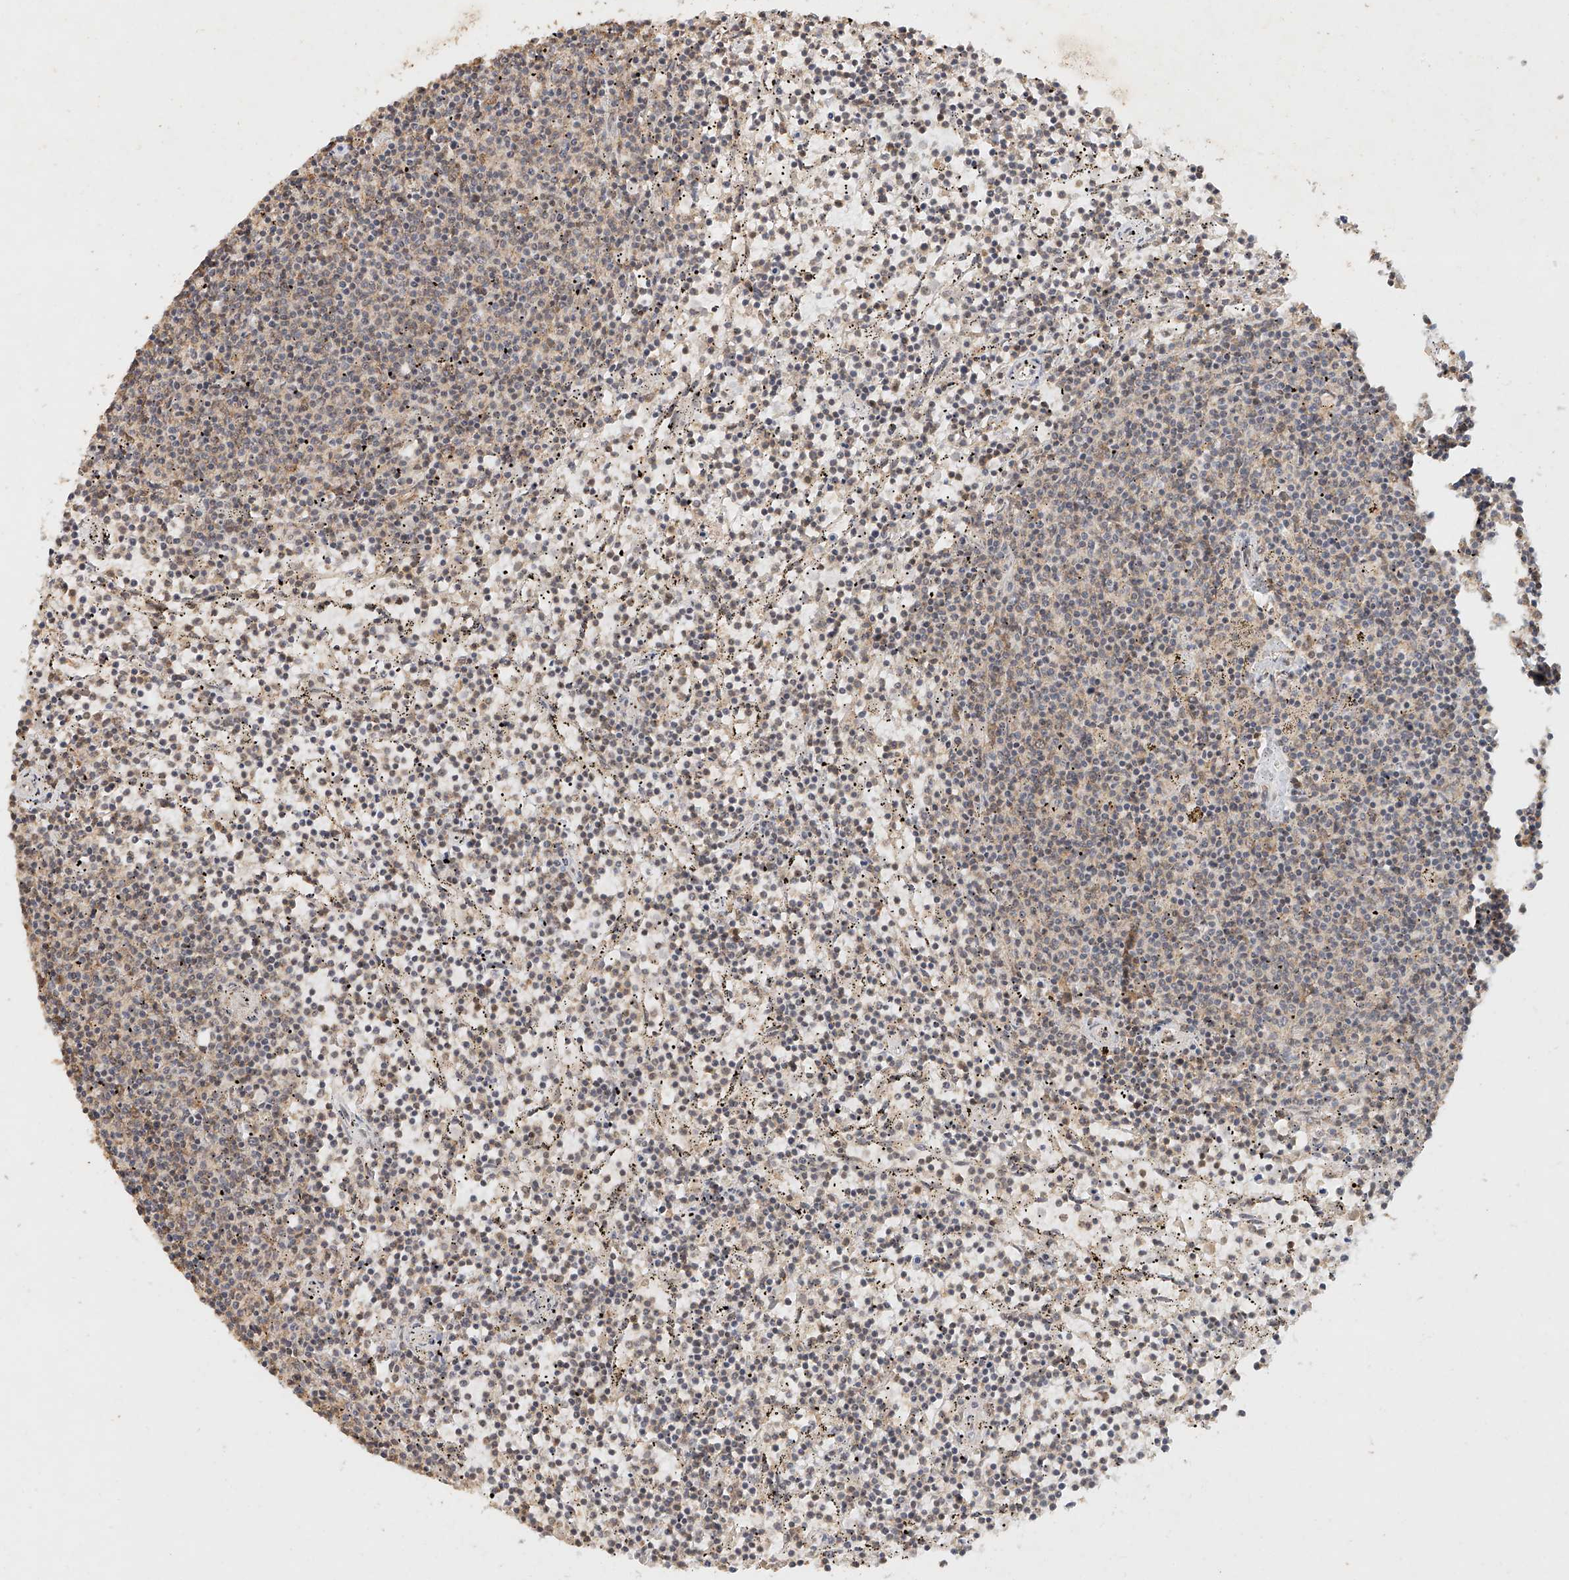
{"staining": {"intensity": "weak", "quantity": "<25%", "location": "cytoplasmic/membranous"}, "tissue": "lymphoma", "cell_type": "Tumor cells", "image_type": "cancer", "snomed": [{"axis": "morphology", "description": "Malignant lymphoma, non-Hodgkin's type, Low grade"}, {"axis": "topography", "description": "Spleen"}], "caption": "A high-resolution image shows IHC staining of lymphoma, which shows no significant expression in tumor cells.", "gene": "CXorf58", "patient": {"sex": "female", "age": 50}}